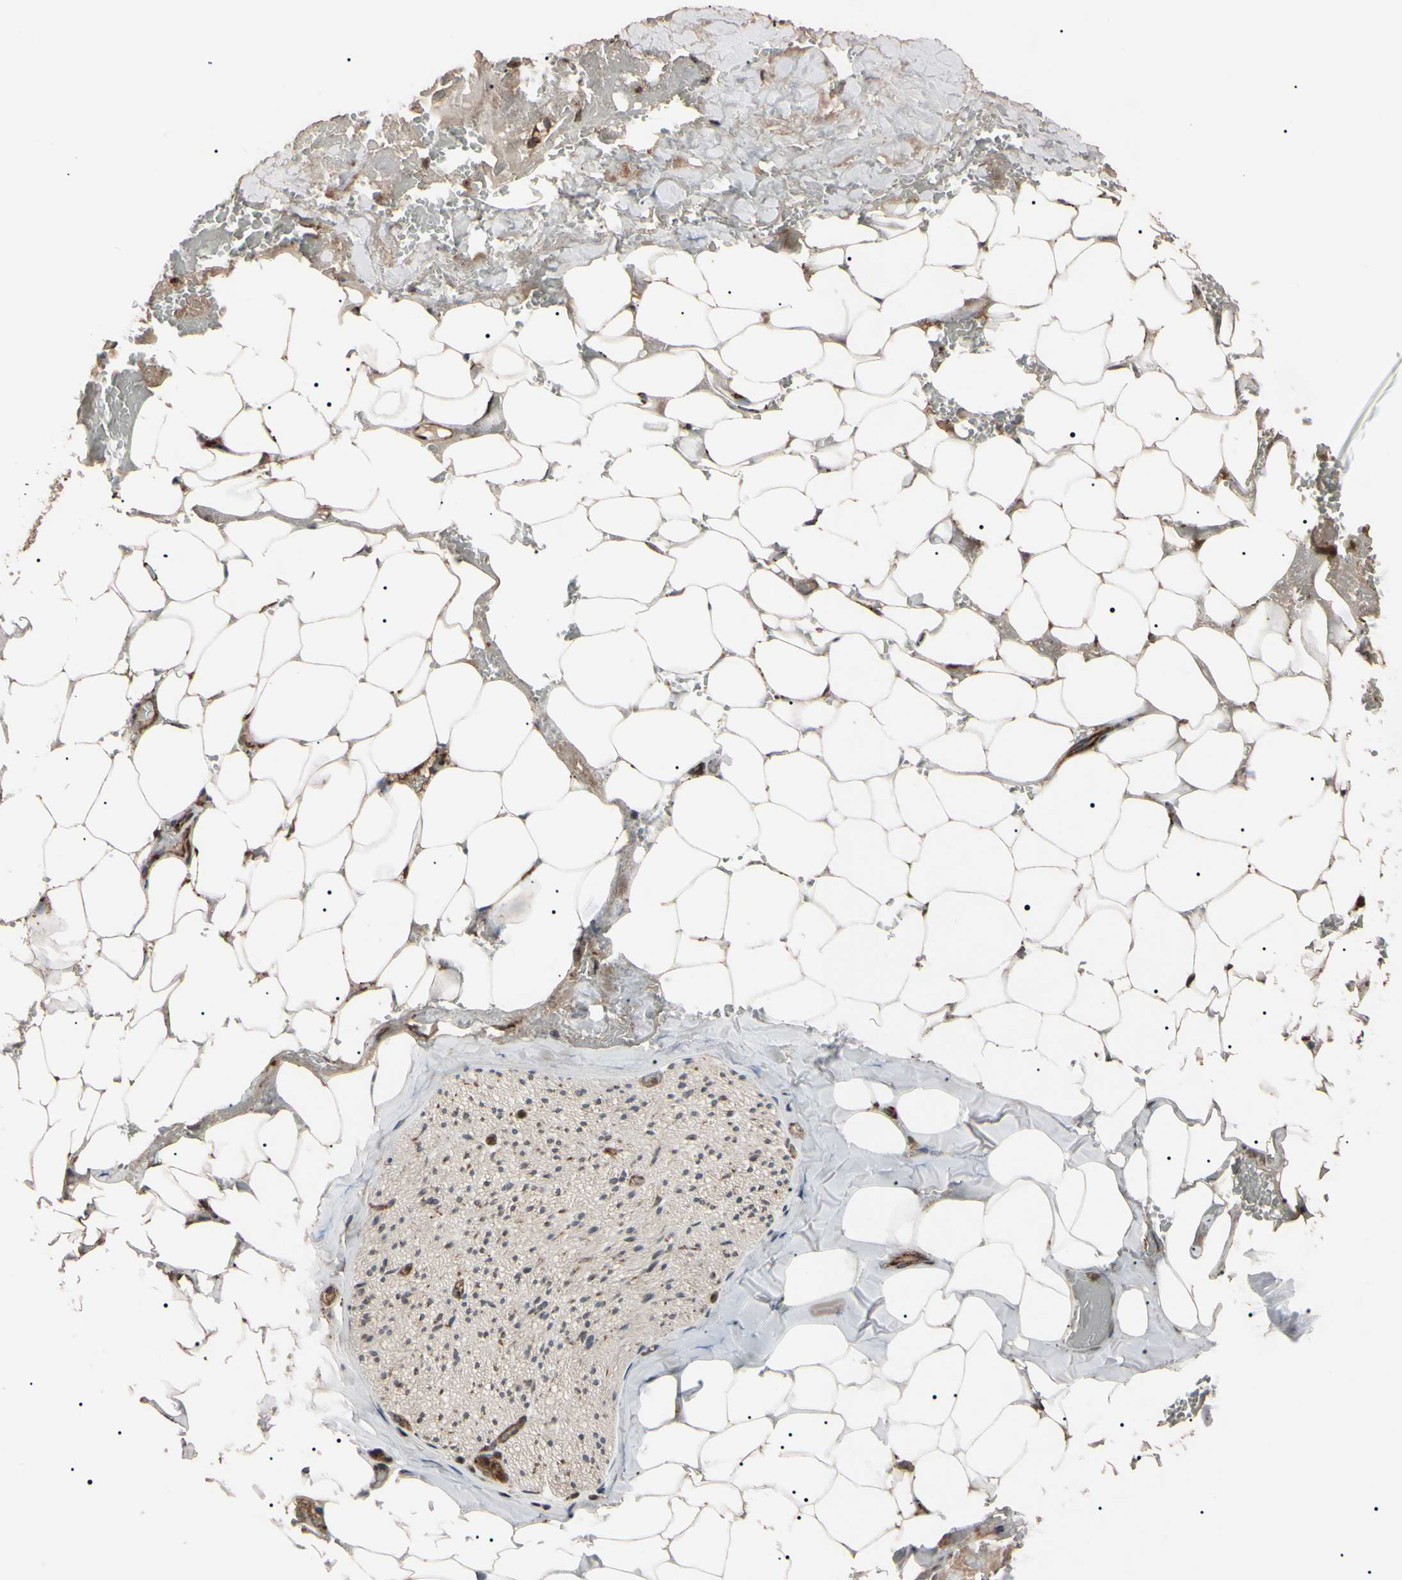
{"staining": {"intensity": "strong", "quantity": ">75%", "location": "cytoplasmic/membranous"}, "tissue": "adipose tissue", "cell_type": "Adipocytes", "image_type": "normal", "snomed": [{"axis": "morphology", "description": "Normal tissue, NOS"}, {"axis": "topography", "description": "Peripheral nerve tissue"}], "caption": "A high-resolution image shows IHC staining of normal adipose tissue, which displays strong cytoplasmic/membranous positivity in about >75% of adipocytes. (Stains: DAB in brown, nuclei in blue, Microscopy: brightfield microscopy at high magnification).", "gene": "GUCY1B1", "patient": {"sex": "male", "age": 70}}